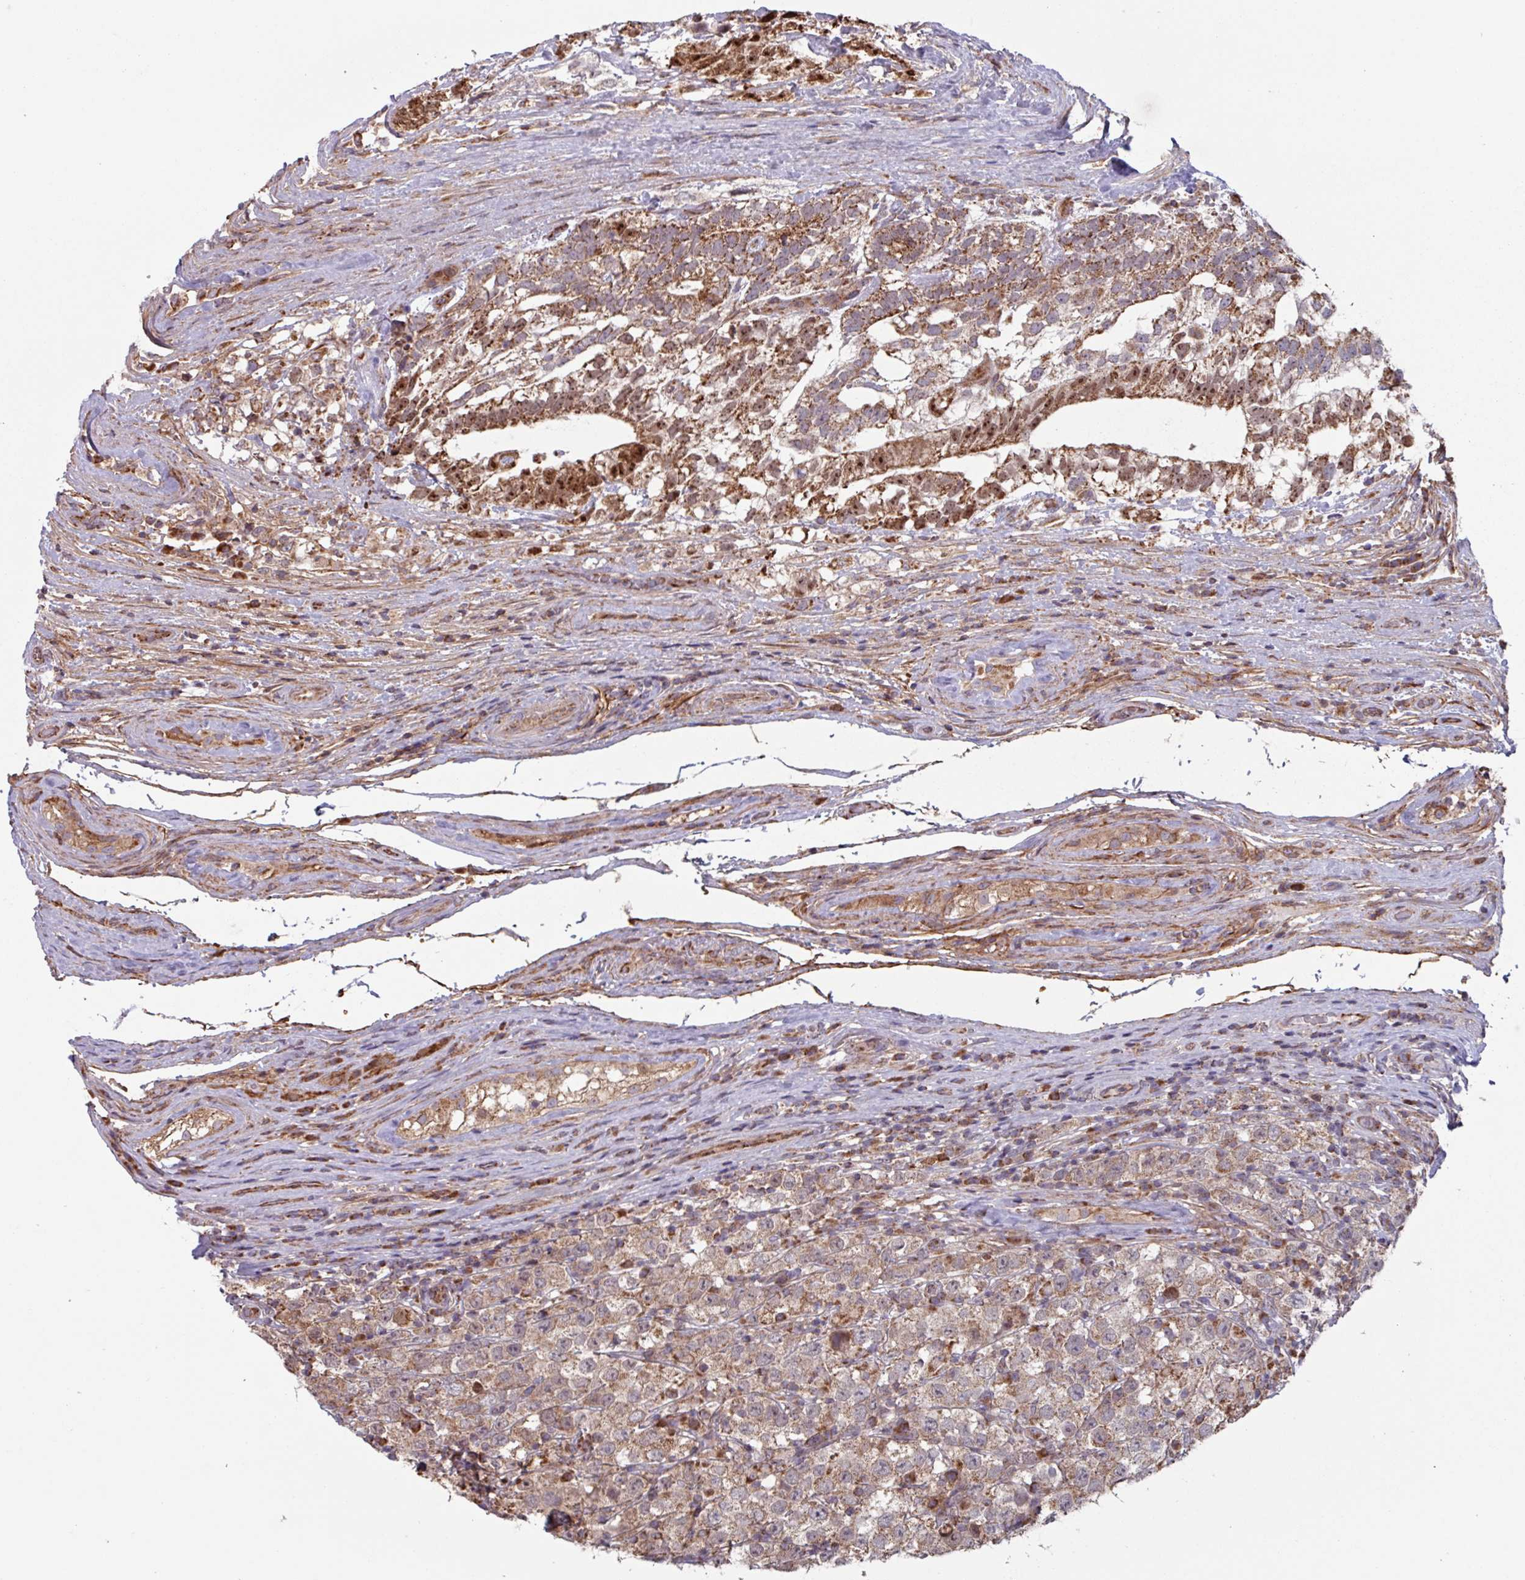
{"staining": {"intensity": "weak", "quantity": ">75%", "location": "cytoplasmic/membranous"}, "tissue": "testis cancer", "cell_type": "Tumor cells", "image_type": "cancer", "snomed": [{"axis": "morphology", "description": "Seminoma, NOS"}, {"axis": "morphology", "description": "Carcinoma, Embryonal, NOS"}, {"axis": "topography", "description": "Testis"}], "caption": "A photomicrograph showing weak cytoplasmic/membranous staining in approximately >75% of tumor cells in testis cancer (embryonal carcinoma), as visualized by brown immunohistochemical staining.", "gene": "COX7C", "patient": {"sex": "male", "age": 41}}